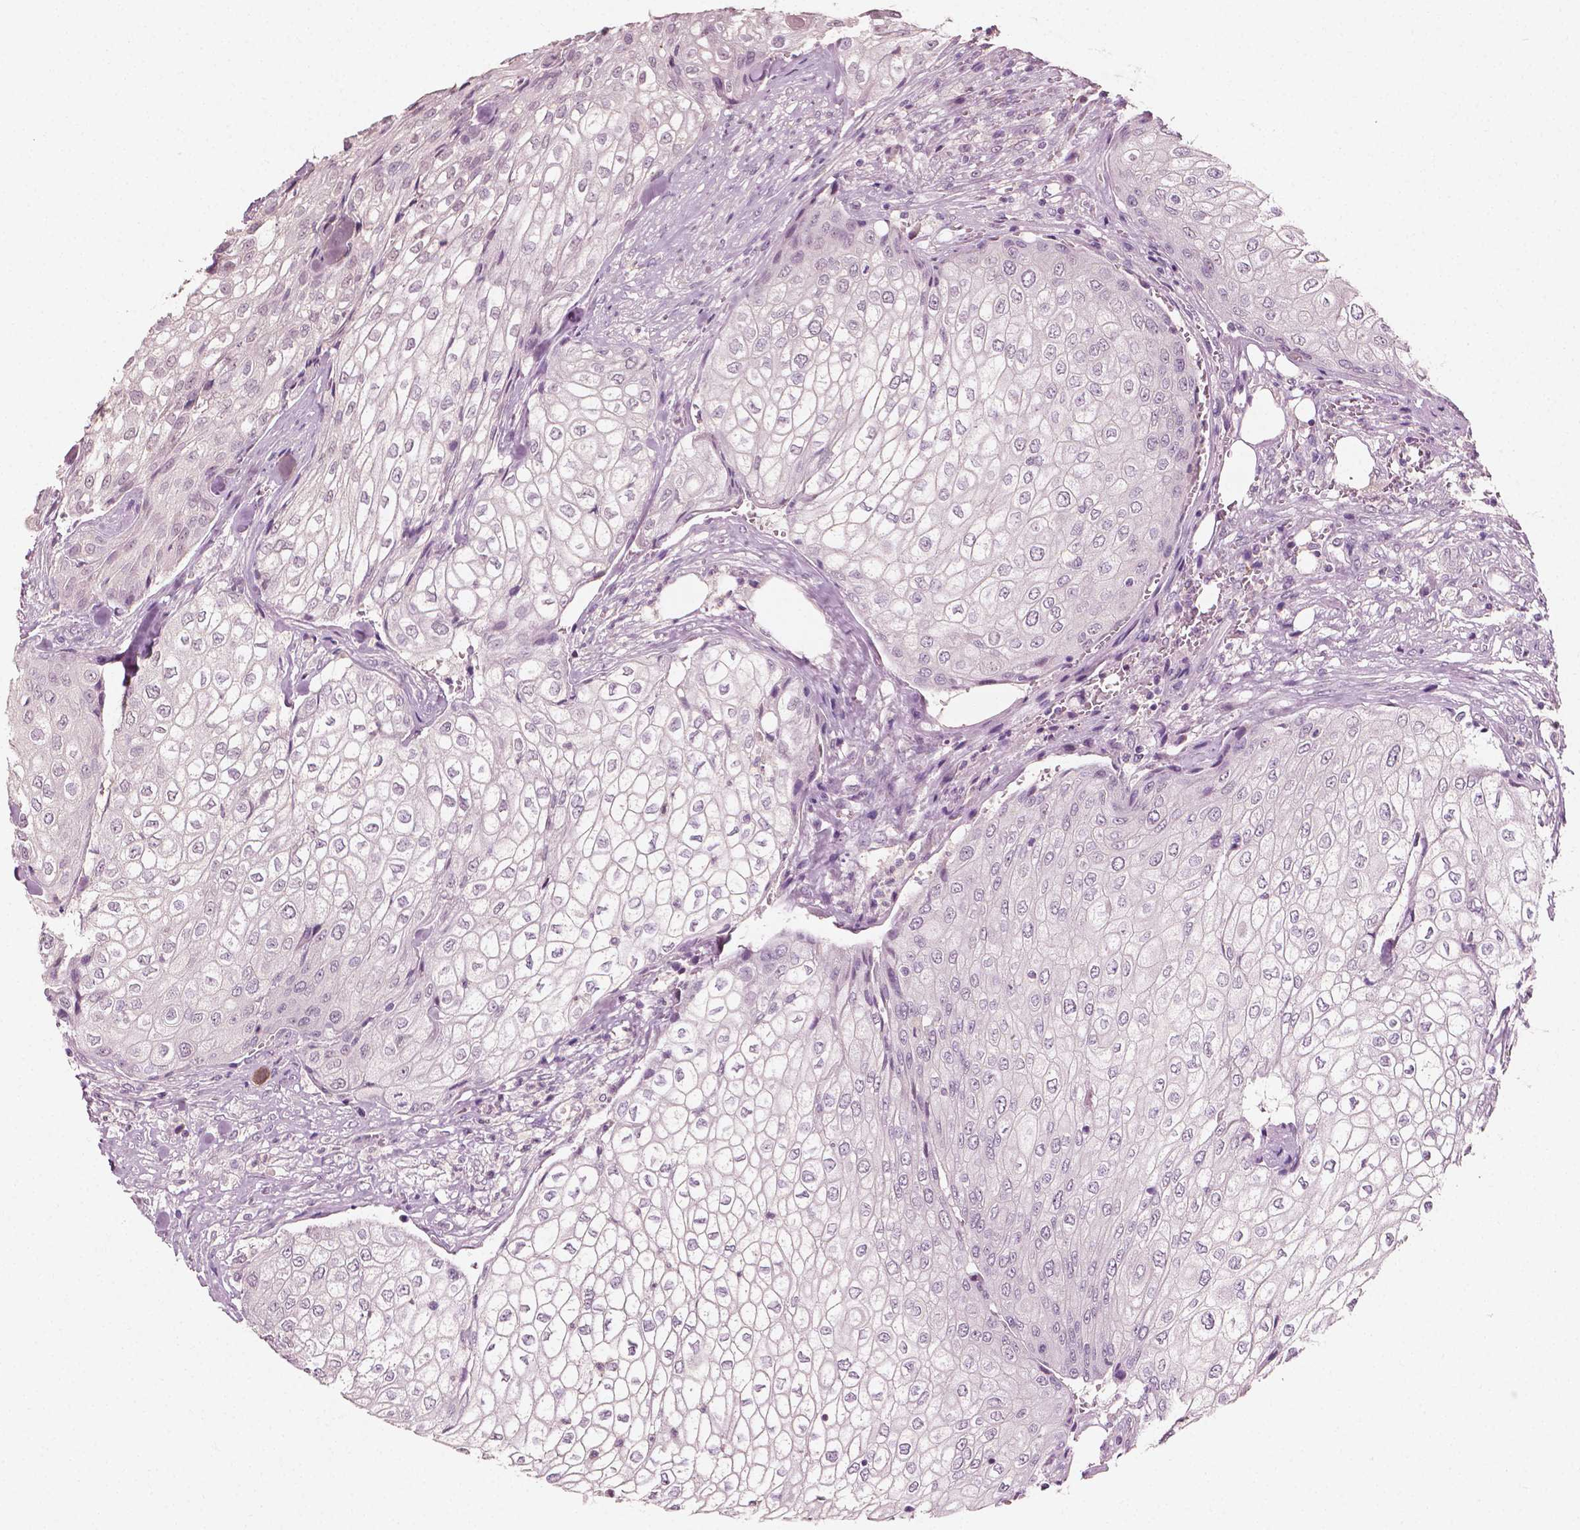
{"staining": {"intensity": "negative", "quantity": "none", "location": "none"}, "tissue": "urothelial cancer", "cell_type": "Tumor cells", "image_type": "cancer", "snomed": [{"axis": "morphology", "description": "Urothelial carcinoma, High grade"}, {"axis": "topography", "description": "Urinary bladder"}], "caption": "An IHC photomicrograph of urothelial cancer is shown. There is no staining in tumor cells of urothelial cancer. The staining is performed using DAB brown chromogen with nuclei counter-stained in using hematoxylin.", "gene": "PLA2R1", "patient": {"sex": "male", "age": 62}}